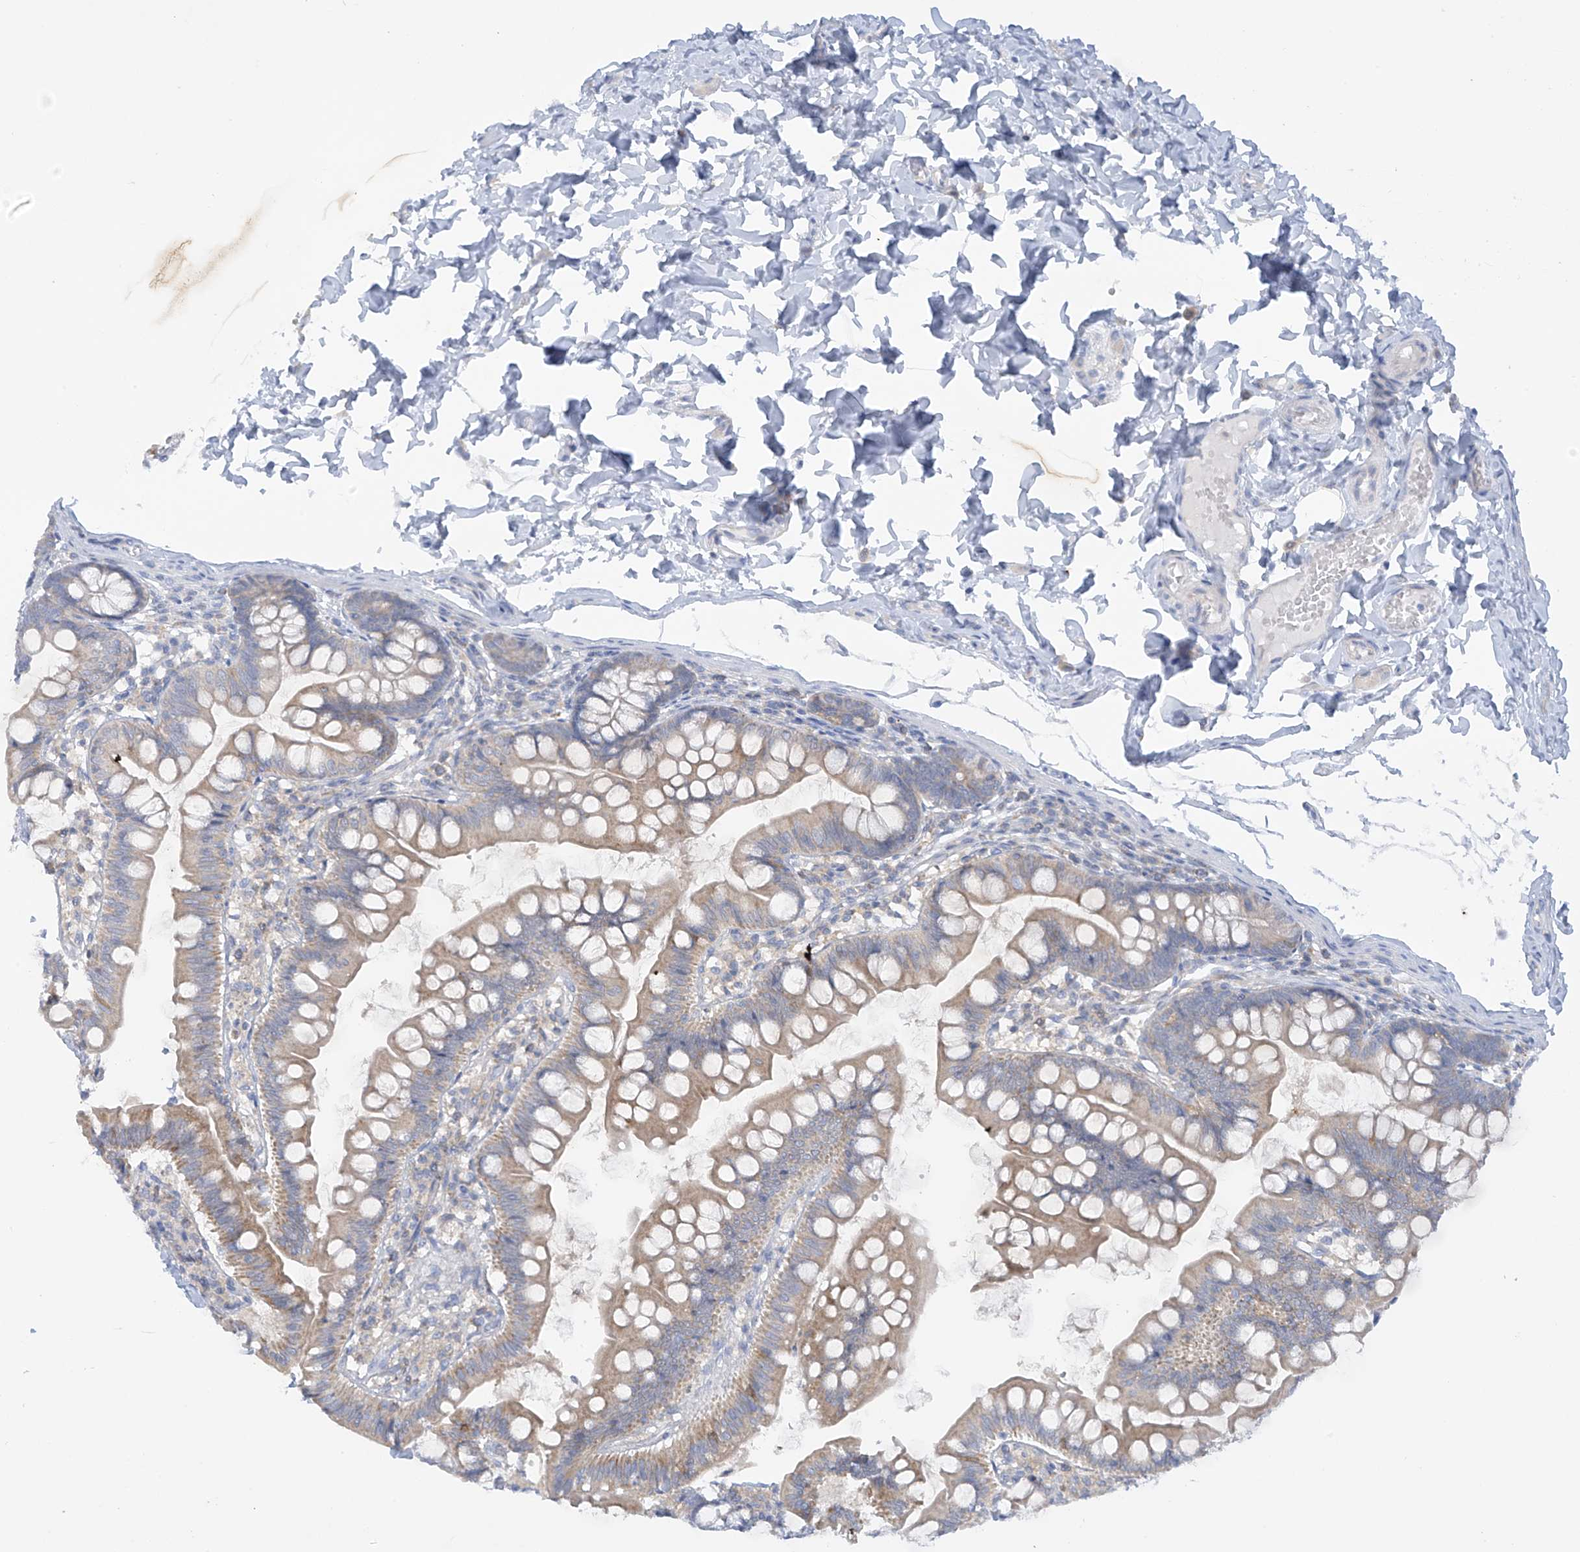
{"staining": {"intensity": "moderate", "quantity": ">75%", "location": "cytoplasmic/membranous"}, "tissue": "small intestine", "cell_type": "Glandular cells", "image_type": "normal", "snomed": [{"axis": "morphology", "description": "Normal tissue, NOS"}, {"axis": "topography", "description": "Small intestine"}], "caption": "This image exhibits benign small intestine stained with immunohistochemistry (IHC) to label a protein in brown. The cytoplasmic/membranous of glandular cells show moderate positivity for the protein. Nuclei are counter-stained blue.", "gene": "SLC6A12", "patient": {"sex": "male", "age": 7}}